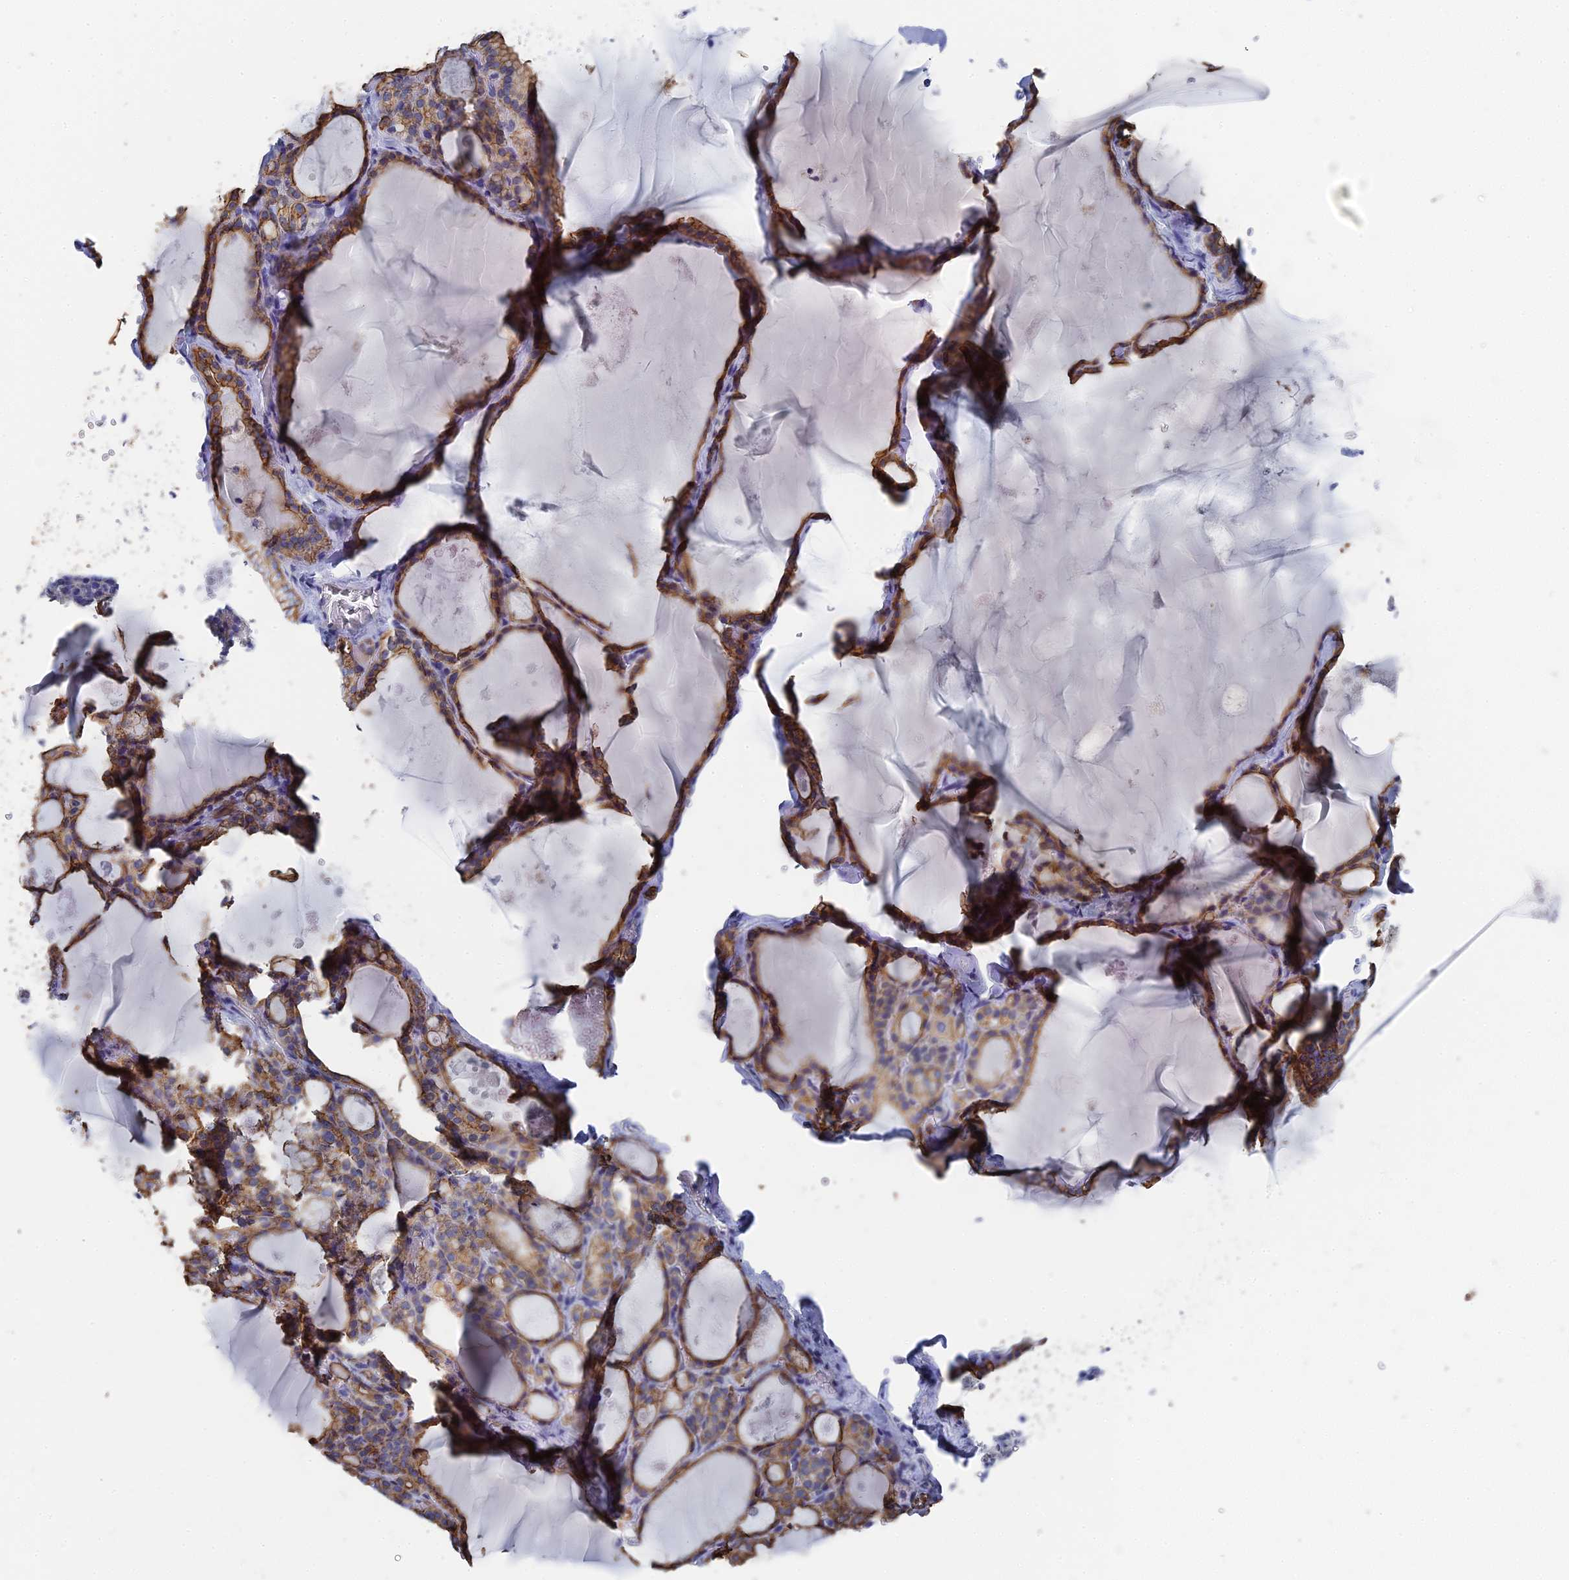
{"staining": {"intensity": "moderate", "quantity": ">75%", "location": "cytoplasmic/membranous"}, "tissue": "thyroid gland", "cell_type": "Glandular cells", "image_type": "normal", "snomed": [{"axis": "morphology", "description": "Normal tissue, NOS"}, {"axis": "topography", "description": "Thyroid gland"}], "caption": "DAB immunohistochemical staining of unremarkable human thyroid gland exhibits moderate cytoplasmic/membranous protein positivity in approximately >75% of glandular cells.", "gene": "SRFBP1", "patient": {"sex": "male", "age": 56}}